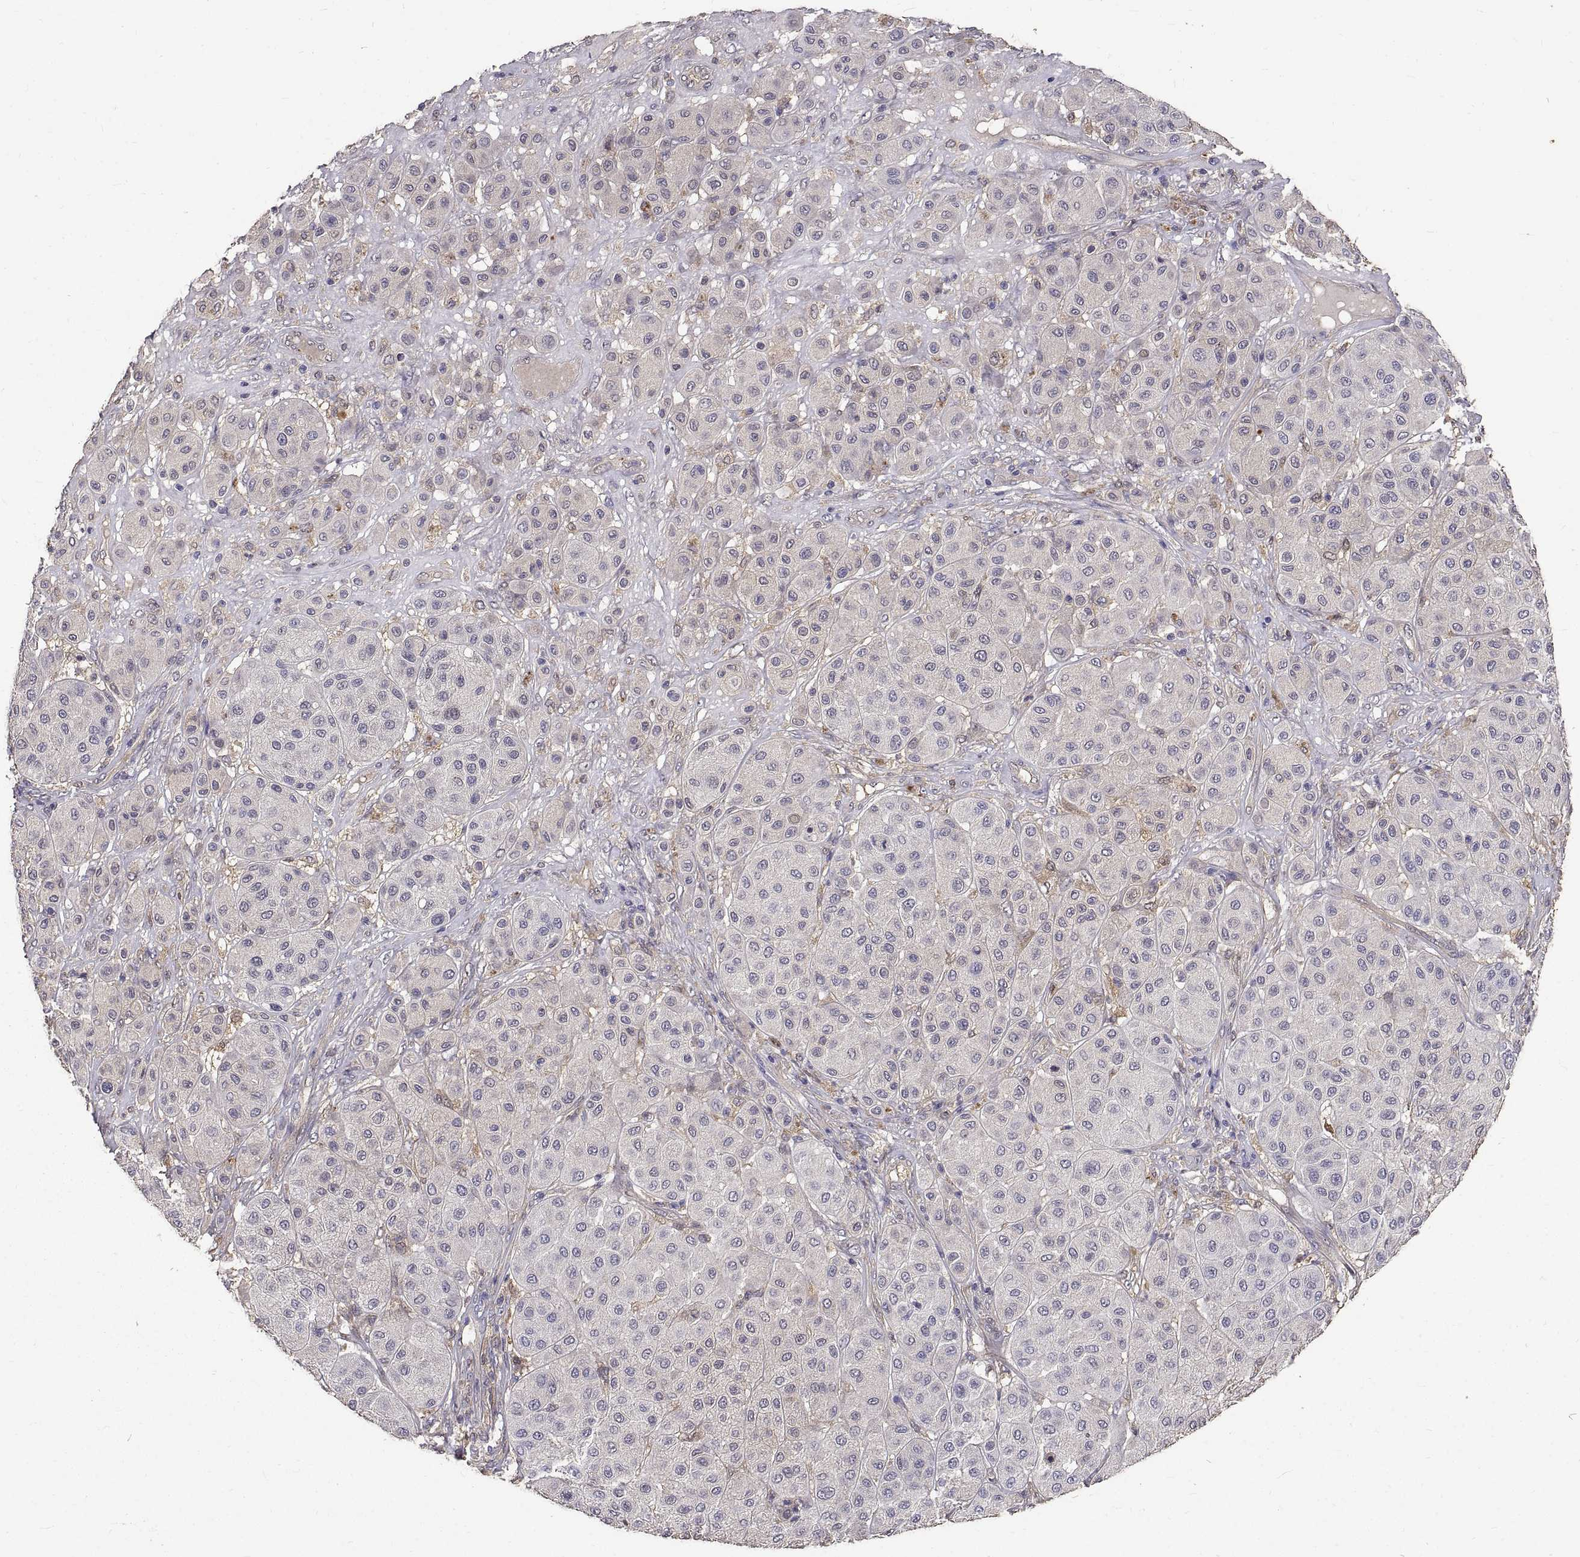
{"staining": {"intensity": "negative", "quantity": "none", "location": "none"}, "tissue": "melanoma", "cell_type": "Tumor cells", "image_type": "cancer", "snomed": [{"axis": "morphology", "description": "Malignant melanoma, Metastatic site"}, {"axis": "topography", "description": "Smooth muscle"}], "caption": "IHC photomicrograph of neoplastic tissue: human melanoma stained with DAB exhibits no significant protein positivity in tumor cells.", "gene": "PEA15", "patient": {"sex": "male", "age": 41}}